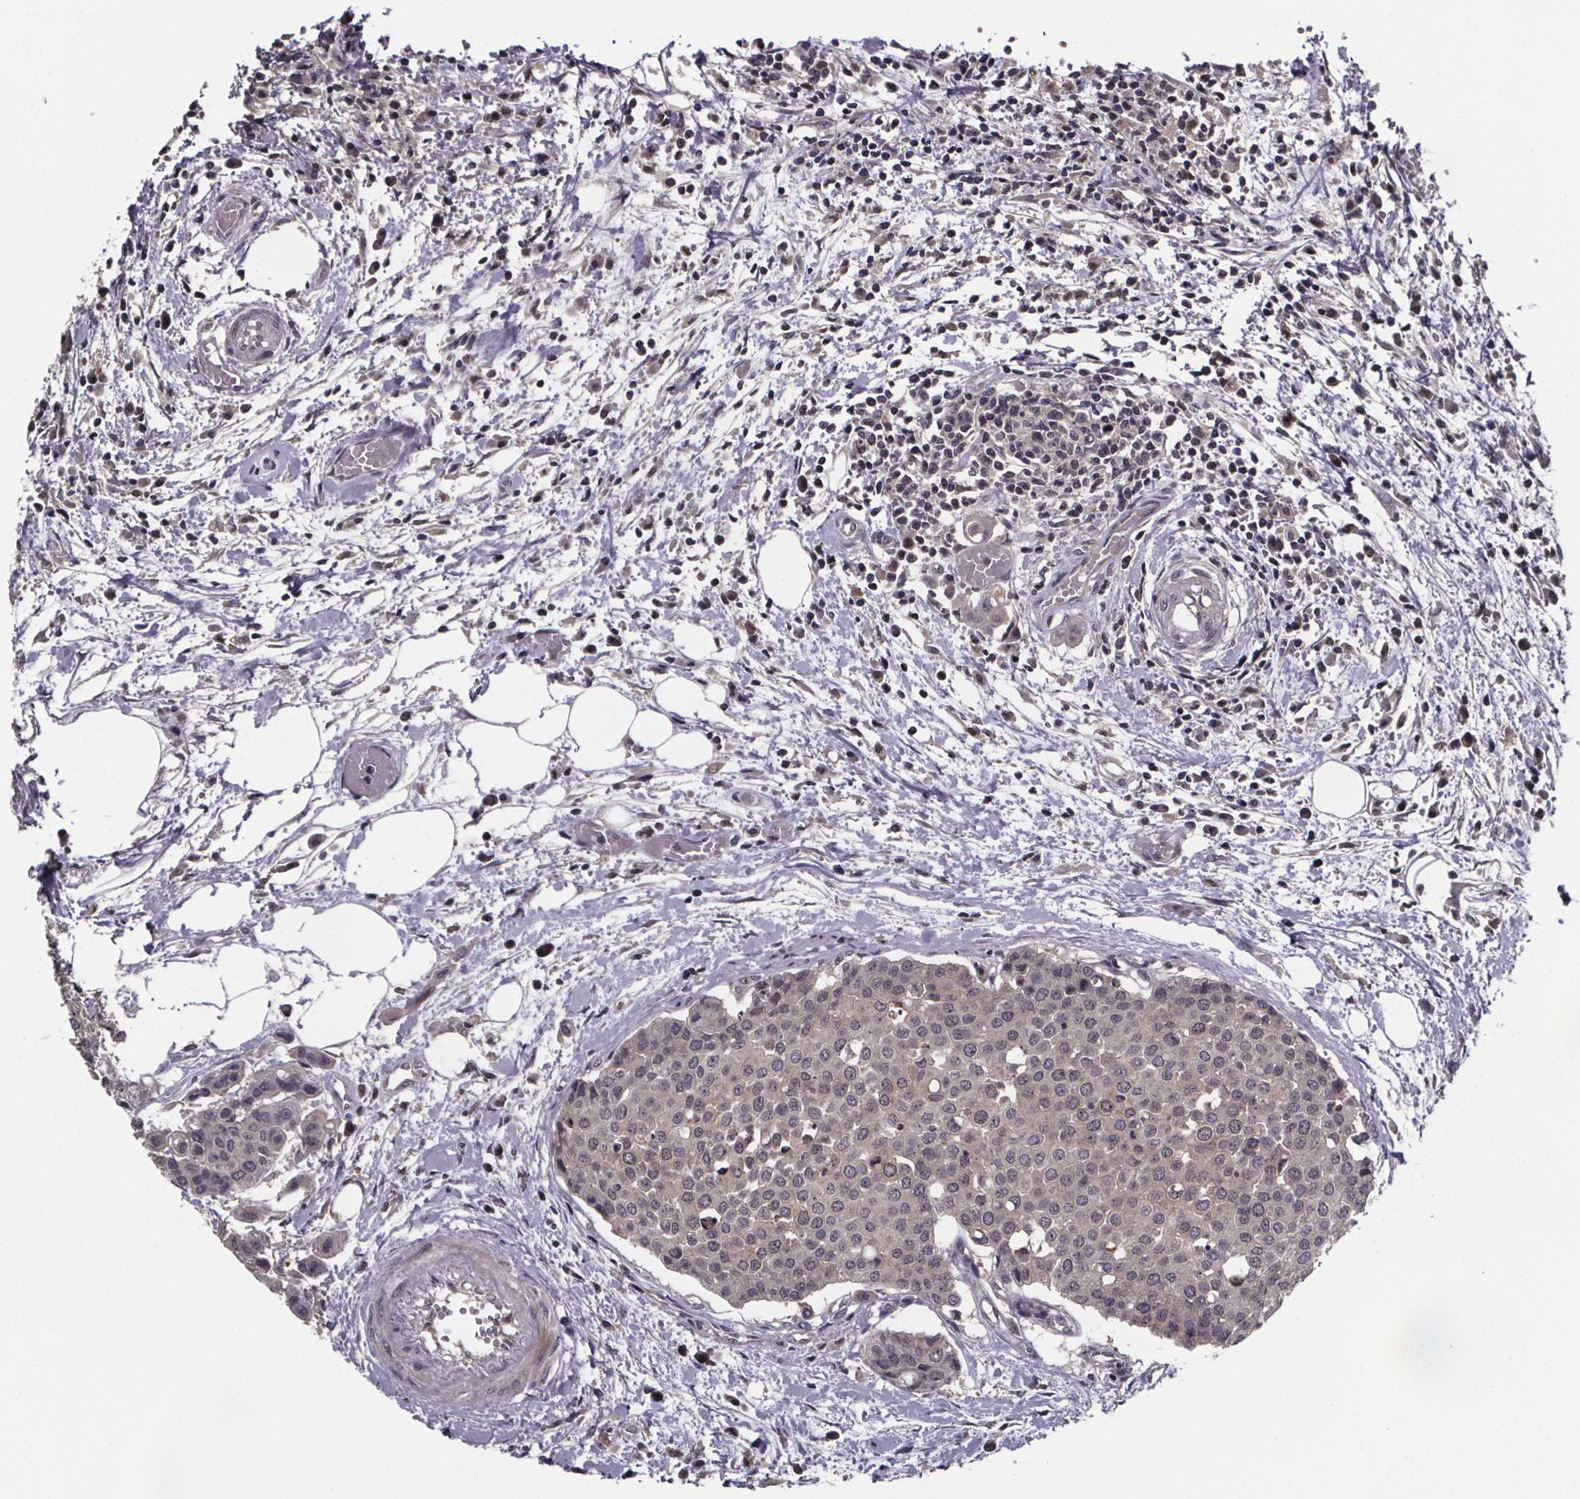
{"staining": {"intensity": "negative", "quantity": "none", "location": "none"}, "tissue": "carcinoid", "cell_type": "Tumor cells", "image_type": "cancer", "snomed": [{"axis": "morphology", "description": "Carcinoid, malignant, NOS"}, {"axis": "topography", "description": "Colon"}], "caption": "A photomicrograph of carcinoid stained for a protein exhibits no brown staining in tumor cells.", "gene": "FN3KRP", "patient": {"sex": "male", "age": 81}}